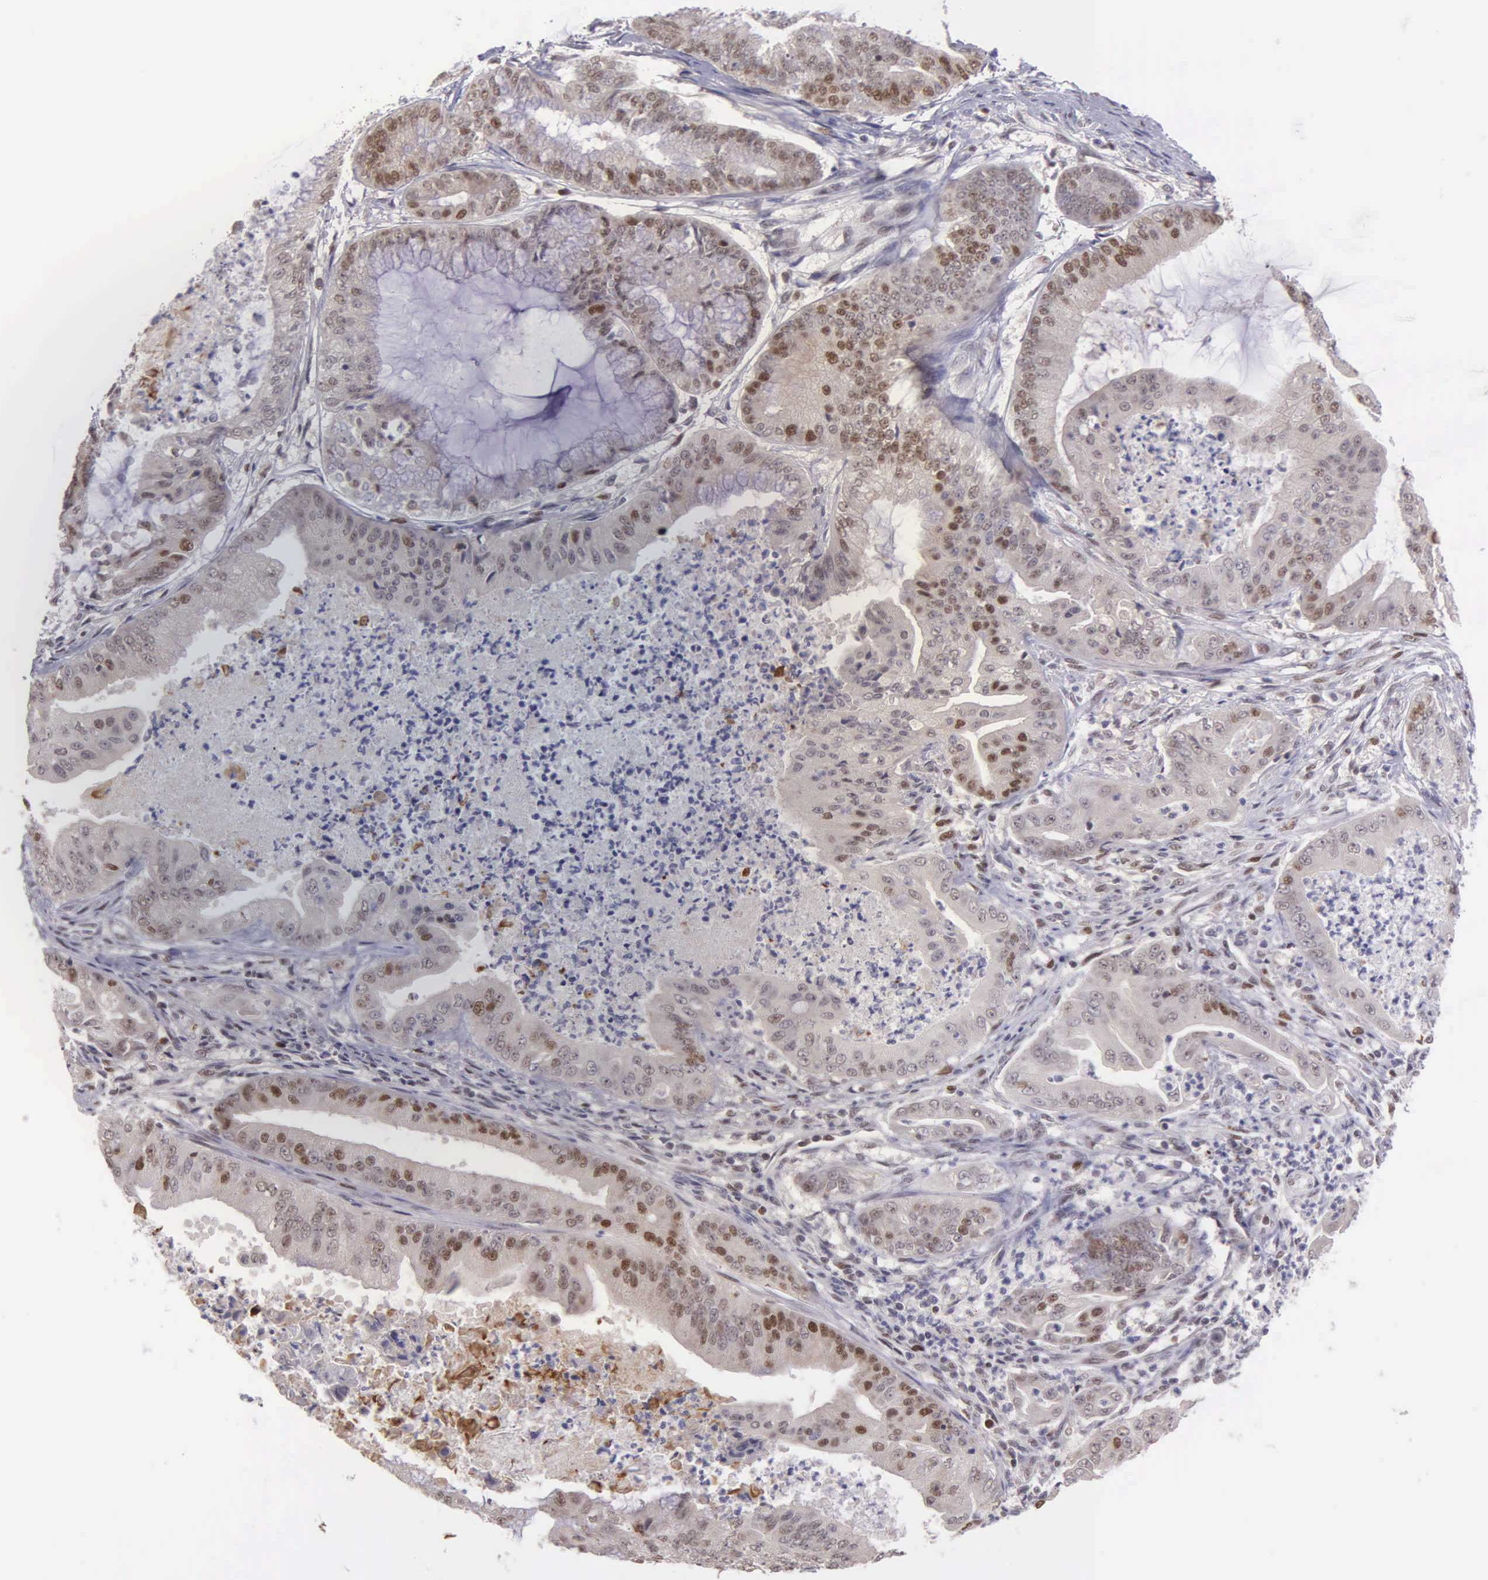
{"staining": {"intensity": "moderate", "quantity": "25%-75%", "location": "nuclear"}, "tissue": "endometrial cancer", "cell_type": "Tumor cells", "image_type": "cancer", "snomed": [{"axis": "morphology", "description": "Adenocarcinoma, NOS"}, {"axis": "topography", "description": "Endometrium"}], "caption": "Tumor cells show medium levels of moderate nuclear staining in about 25%-75% of cells in human endometrial cancer.", "gene": "UBR7", "patient": {"sex": "female", "age": 63}}